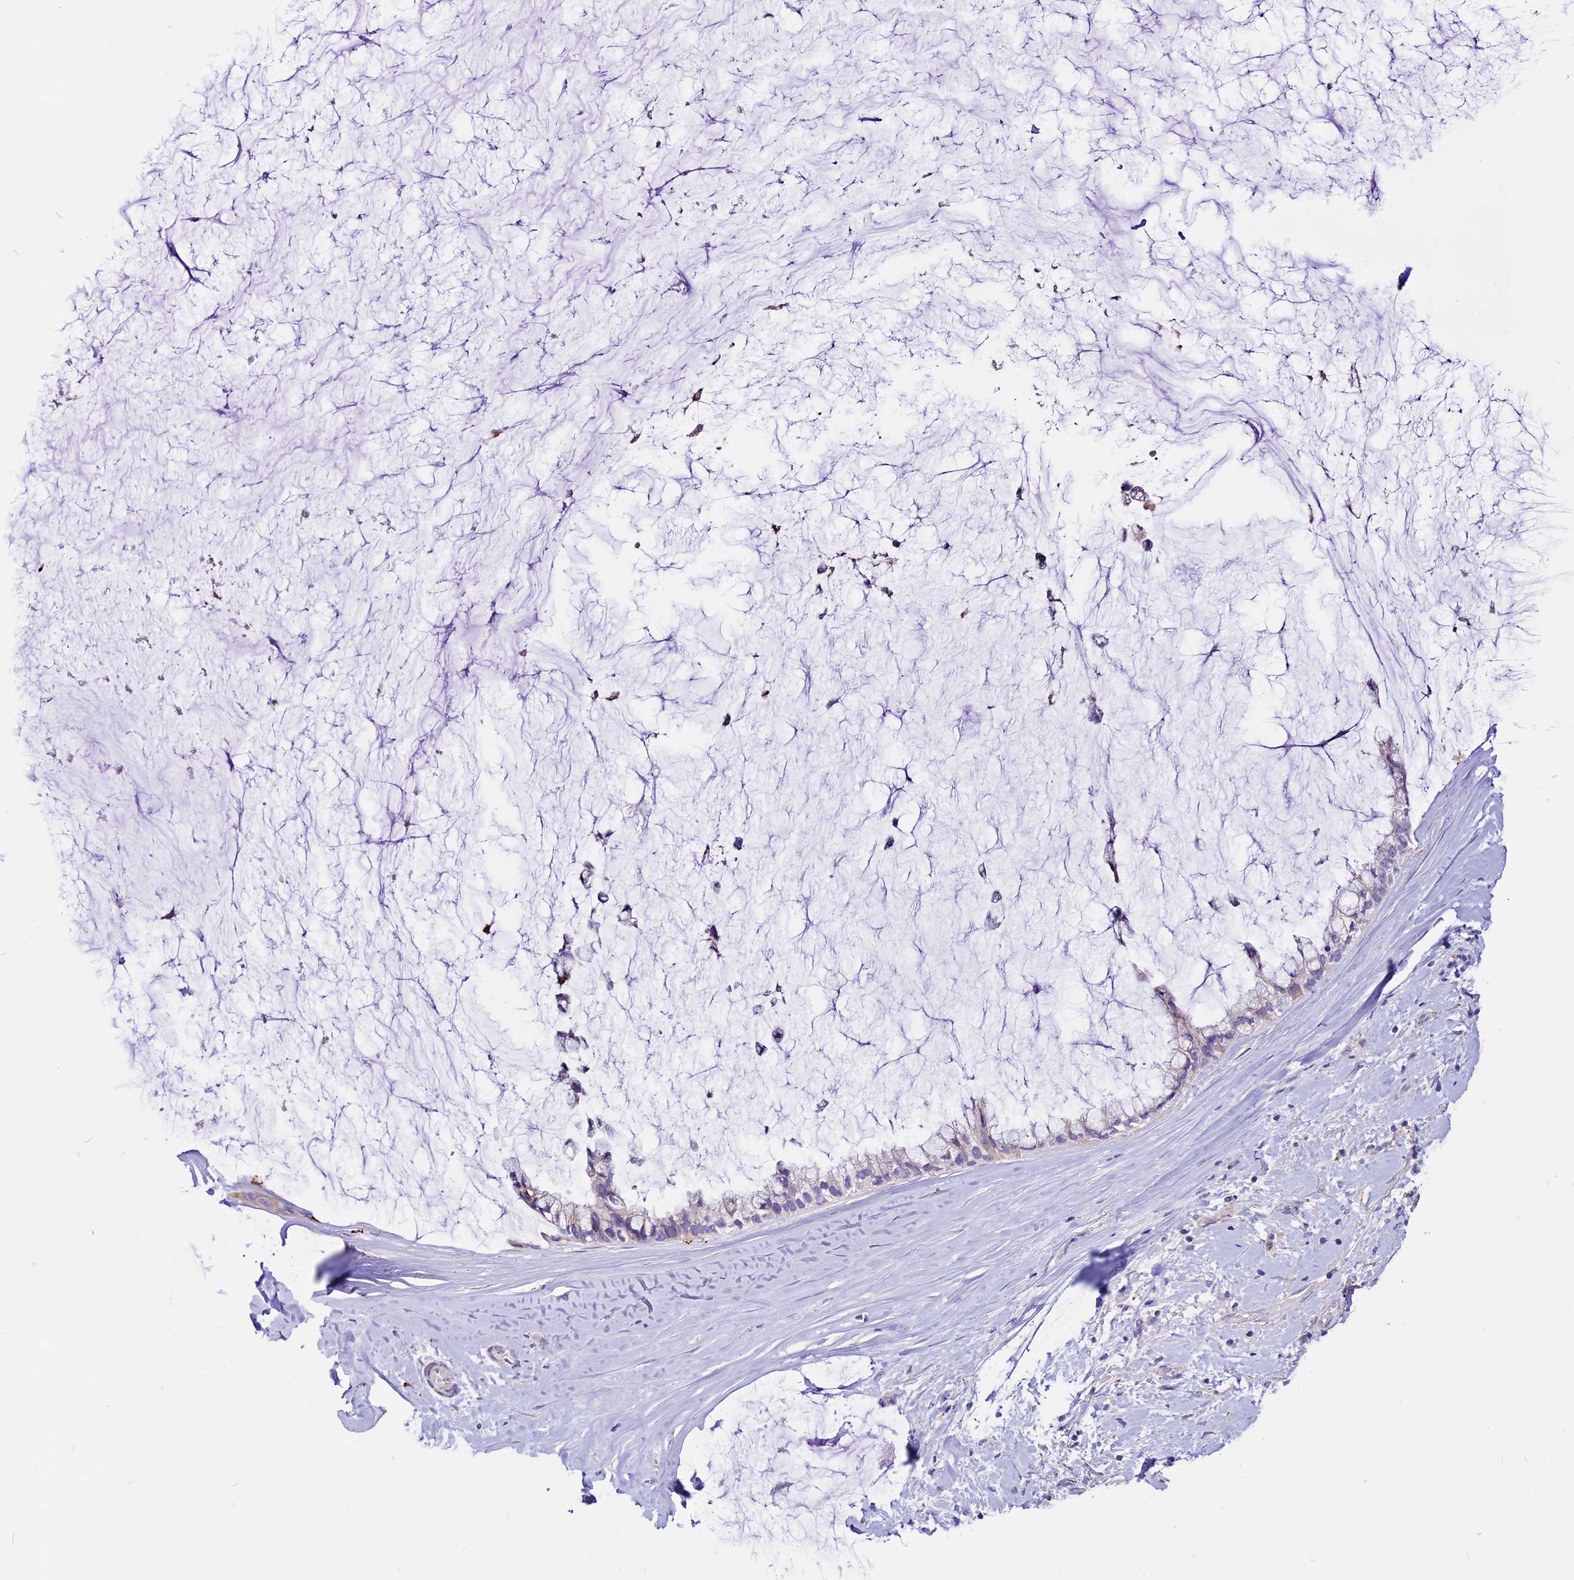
{"staining": {"intensity": "negative", "quantity": "none", "location": "none"}, "tissue": "ovarian cancer", "cell_type": "Tumor cells", "image_type": "cancer", "snomed": [{"axis": "morphology", "description": "Cystadenocarcinoma, mucinous, NOS"}, {"axis": "topography", "description": "Ovary"}], "caption": "High magnification brightfield microscopy of ovarian cancer (mucinous cystadenocarcinoma) stained with DAB (3,3'-diaminobenzidine) (brown) and counterstained with hematoxylin (blue): tumor cells show no significant expression.", "gene": "THRSP", "patient": {"sex": "female", "age": 39}}